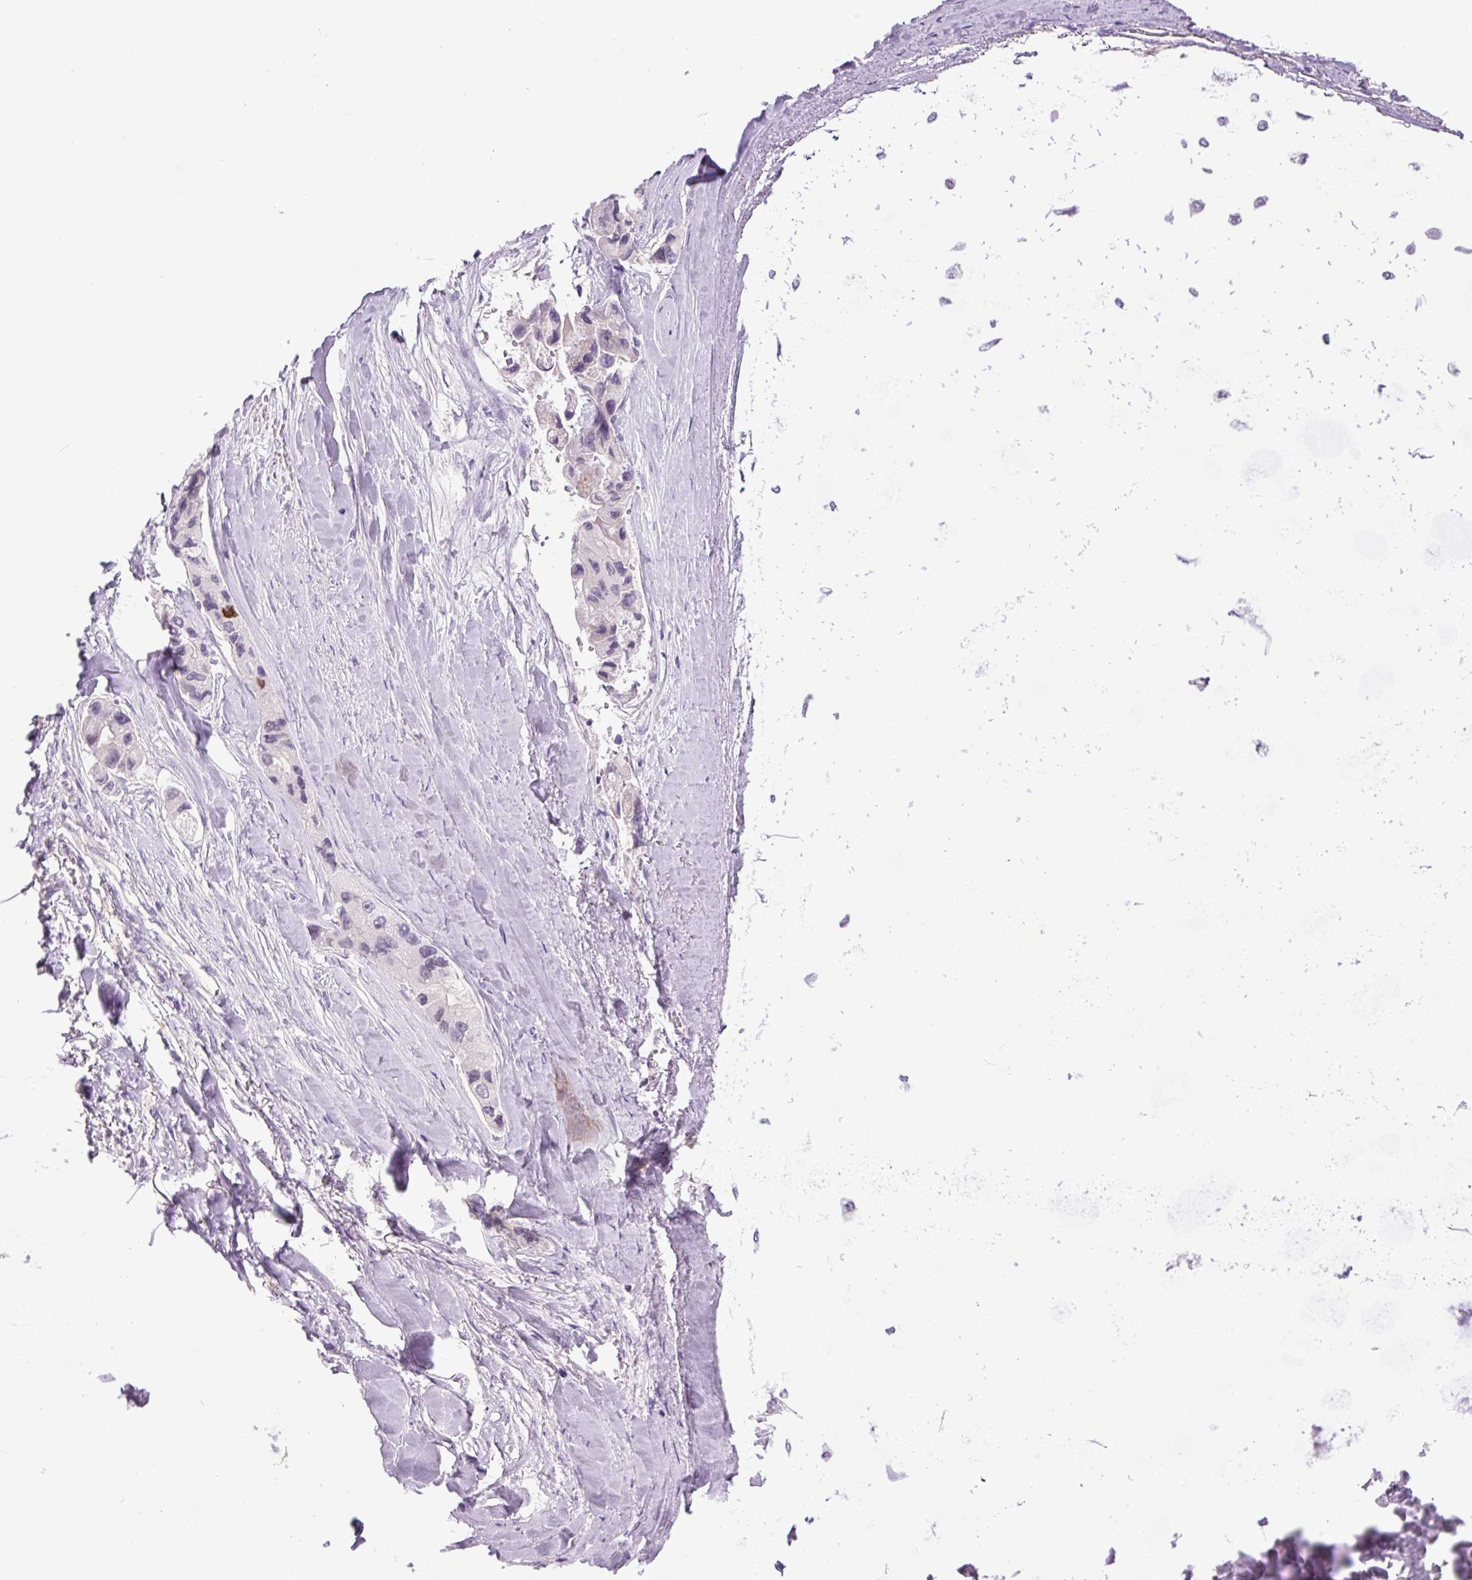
{"staining": {"intensity": "moderate", "quantity": "<25%", "location": "nuclear"}, "tissue": "lung cancer", "cell_type": "Tumor cells", "image_type": "cancer", "snomed": [{"axis": "morphology", "description": "Adenocarcinoma, NOS"}, {"axis": "topography", "description": "Lung"}], "caption": "Brown immunohistochemical staining in human adenocarcinoma (lung) shows moderate nuclear expression in about <25% of tumor cells.", "gene": "KIFC1", "patient": {"sex": "female", "age": 54}}